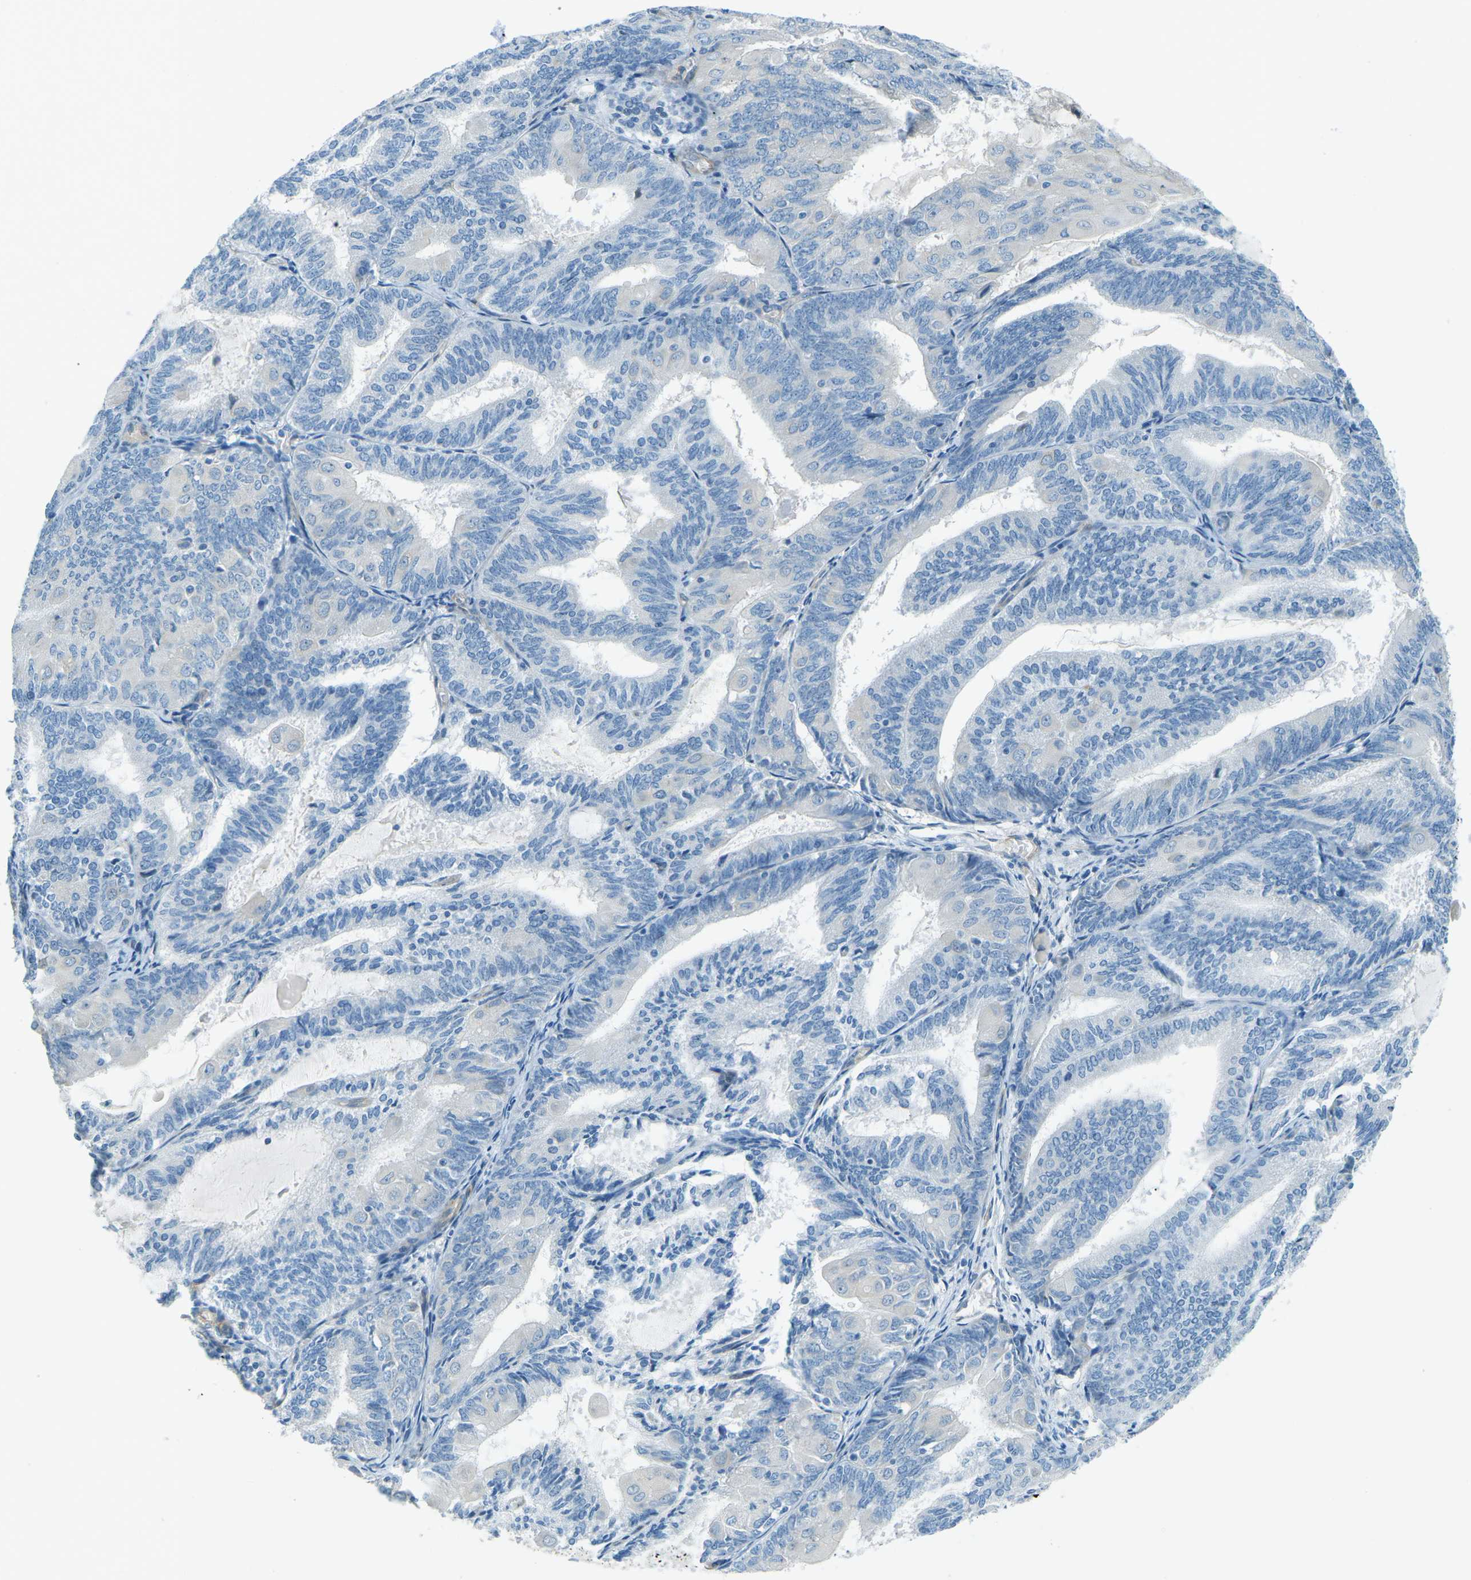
{"staining": {"intensity": "negative", "quantity": "none", "location": "none"}, "tissue": "endometrial cancer", "cell_type": "Tumor cells", "image_type": "cancer", "snomed": [{"axis": "morphology", "description": "Adenocarcinoma, NOS"}, {"axis": "topography", "description": "Endometrium"}], "caption": "There is no significant expression in tumor cells of adenocarcinoma (endometrial).", "gene": "ZNF367", "patient": {"sex": "female", "age": 81}}